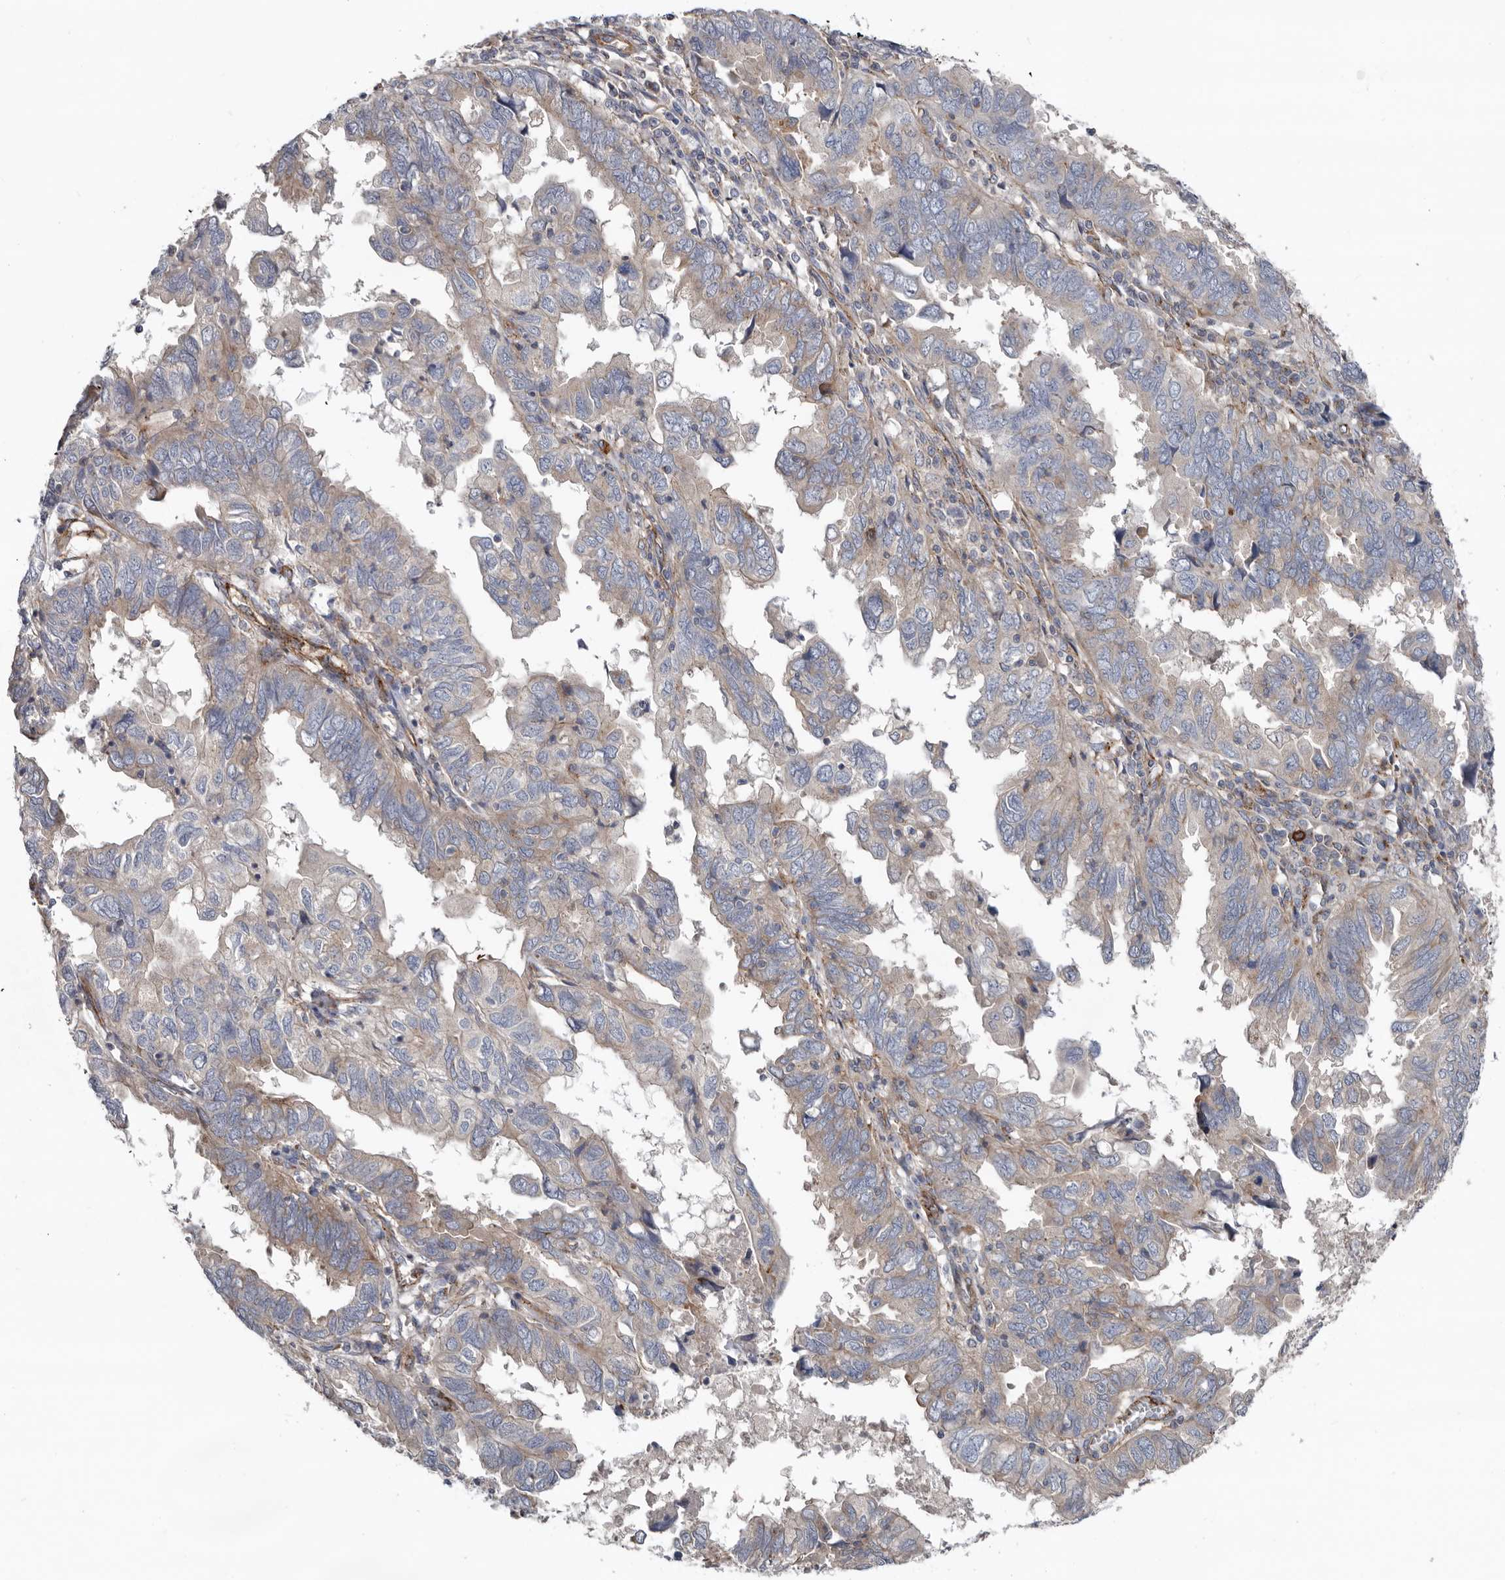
{"staining": {"intensity": "weak", "quantity": "25%-75%", "location": "cytoplasmic/membranous"}, "tissue": "endometrial cancer", "cell_type": "Tumor cells", "image_type": "cancer", "snomed": [{"axis": "morphology", "description": "Adenocarcinoma, NOS"}, {"axis": "topography", "description": "Uterus"}], "caption": "Tumor cells reveal low levels of weak cytoplasmic/membranous staining in about 25%-75% of cells in endometrial adenocarcinoma.", "gene": "LUZP1", "patient": {"sex": "female", "age": 77}}